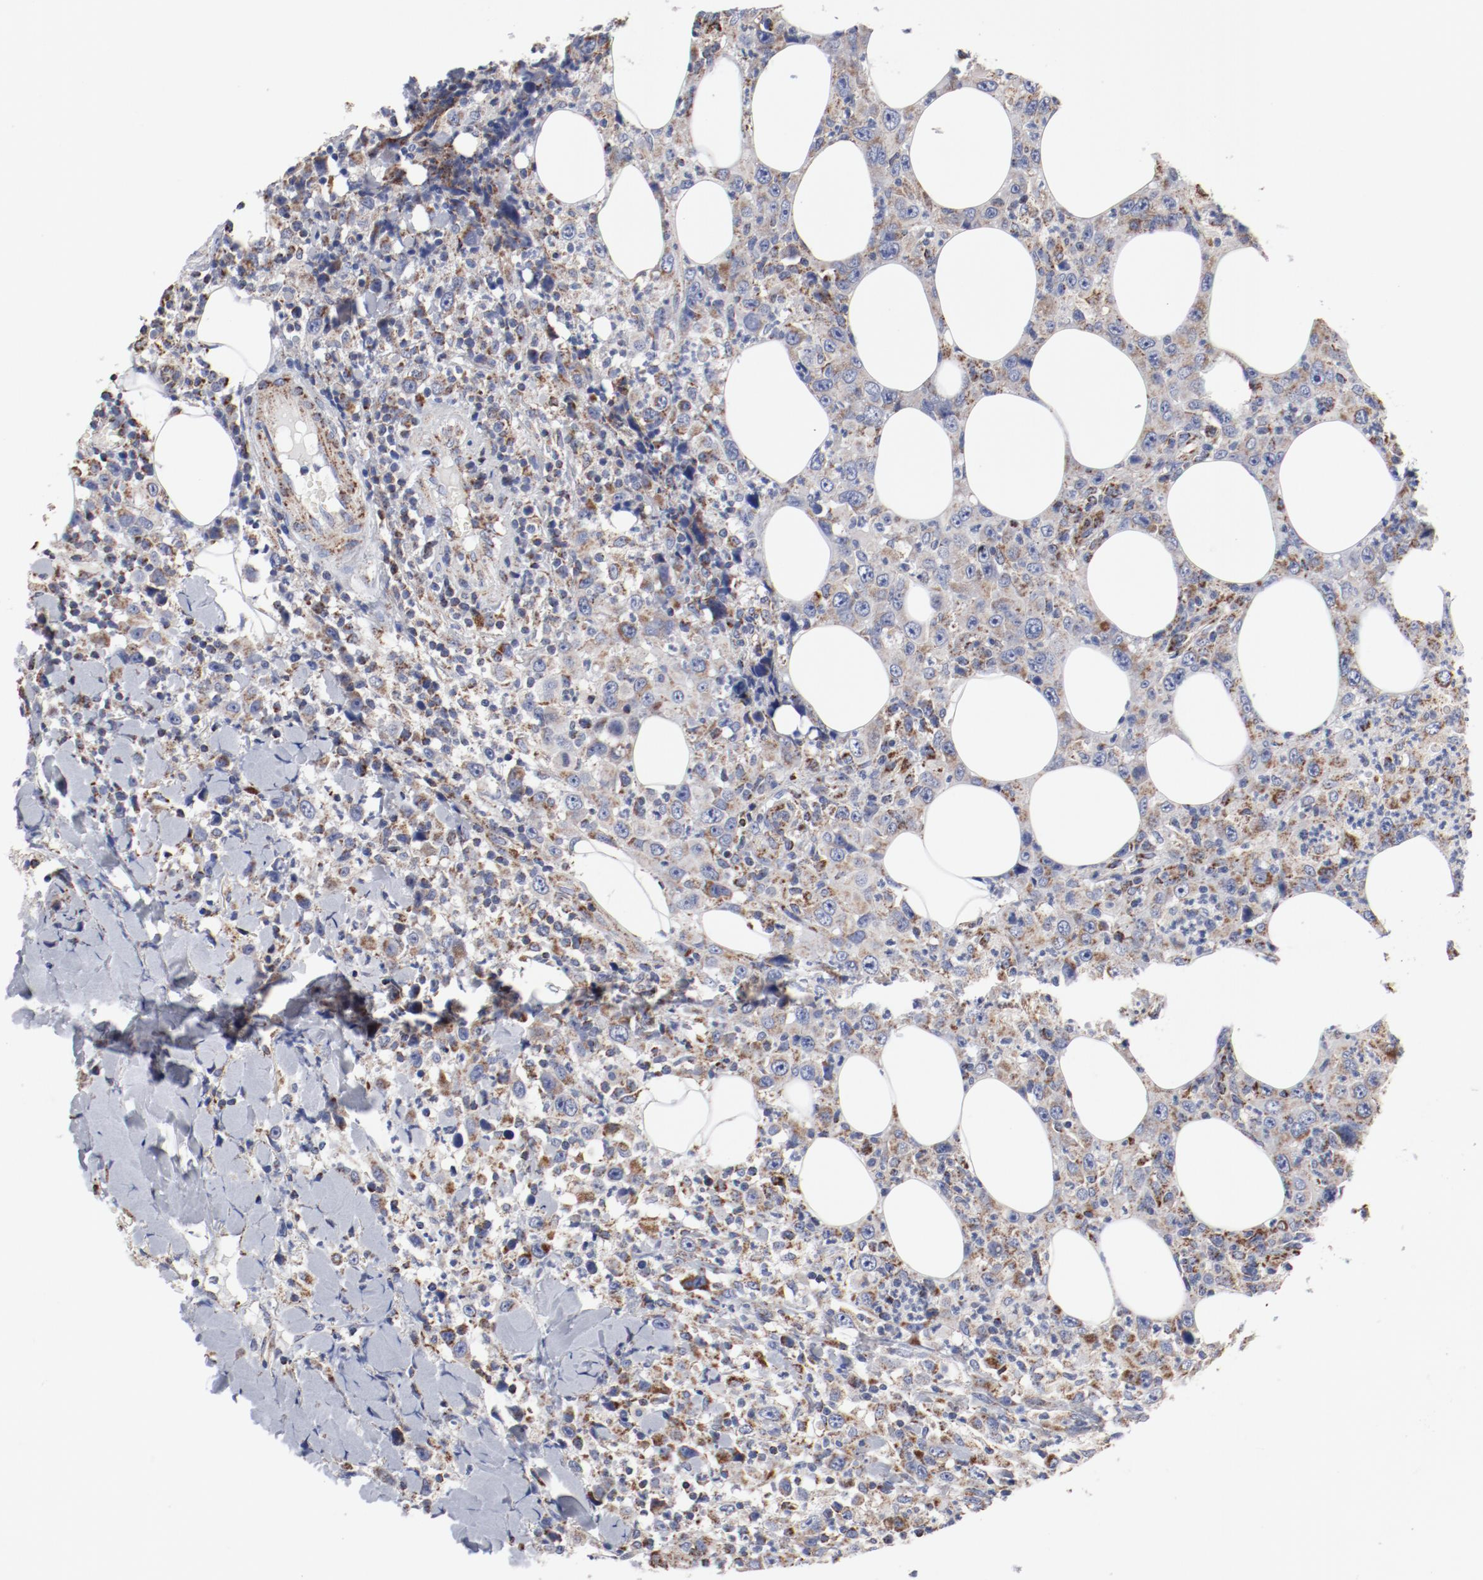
{"staining": {"intensity": "moderate", "quantity": ">75%", "location": "cytoplasmic/membranous"}, "tissue": "thyroid cancer", "cell_type": "Tumor cells", "image_type": "cancer", "snomed": [{"axis": "morphology", "description": "Carcinoma, NOS"}, {"axis": "topography", "description": "Thyroid gland"}], "caption": "Brown immunohistochemical staining in carcinoma (thyroid) displays moderate cytoplasmic/membranous positivity in about >75% of tumor cells.", "gene": "NDUFV2", "patient": {"sex": "female", "age": 77}}